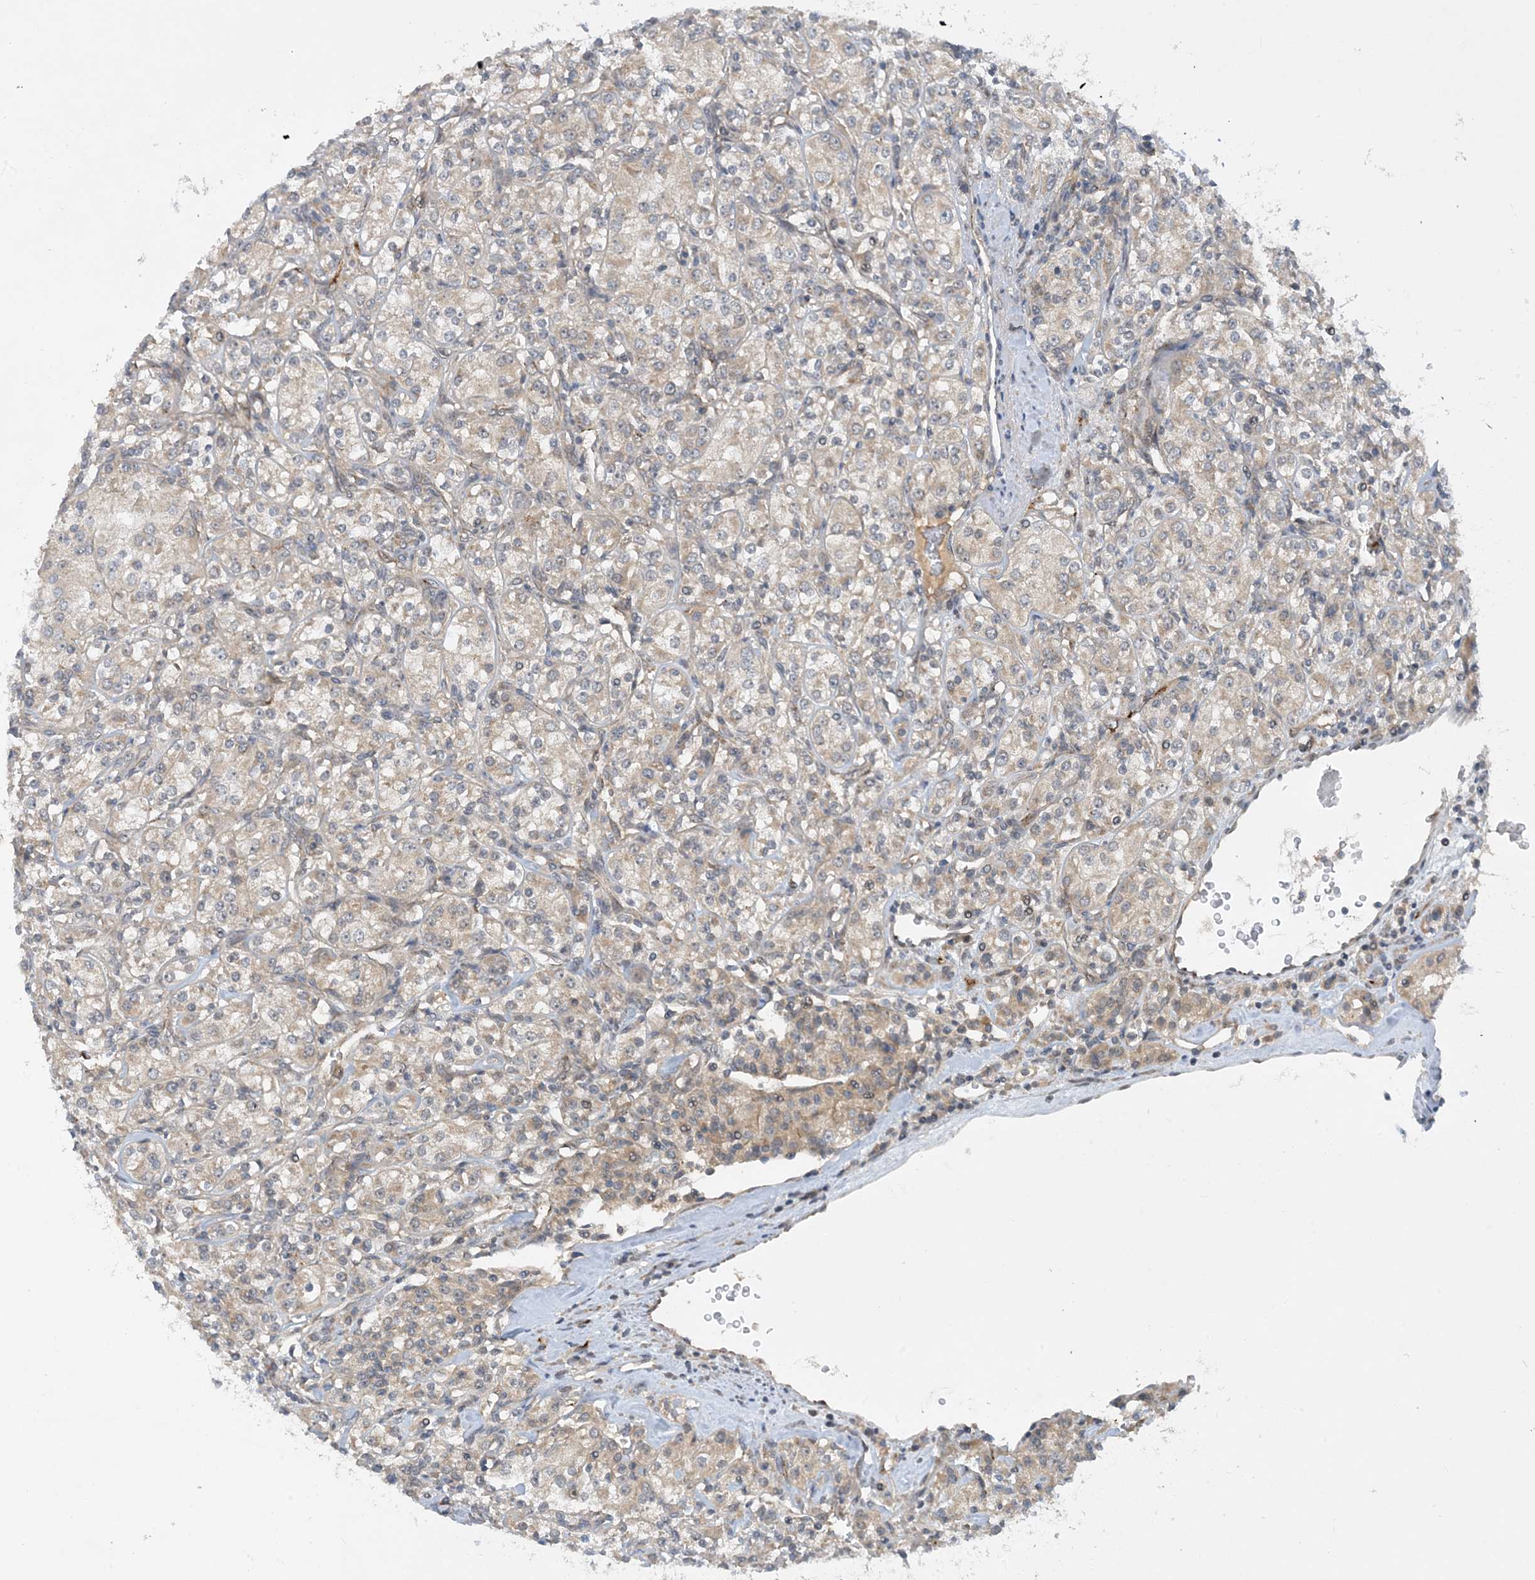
{"staining": {"intensity": "weak", "quantity": "<25%", "location": "cytoplasmic/membranous"}, "tissue": "renal cancer", "cell_type": "Tumor cells", "image_type": "cancer", "snomed": [{"axis": "morphology", "description": "Adenocarcinoma, NOS"}, {"axis": "topography", "description": "Kidney"}], "caption": "This is a micrograph of IHC staining of adenocarcinoma (renal), which shows no expression in tumor cells.", "gene": "TINAG", "patient": {"sex": "male", "age": 77}}